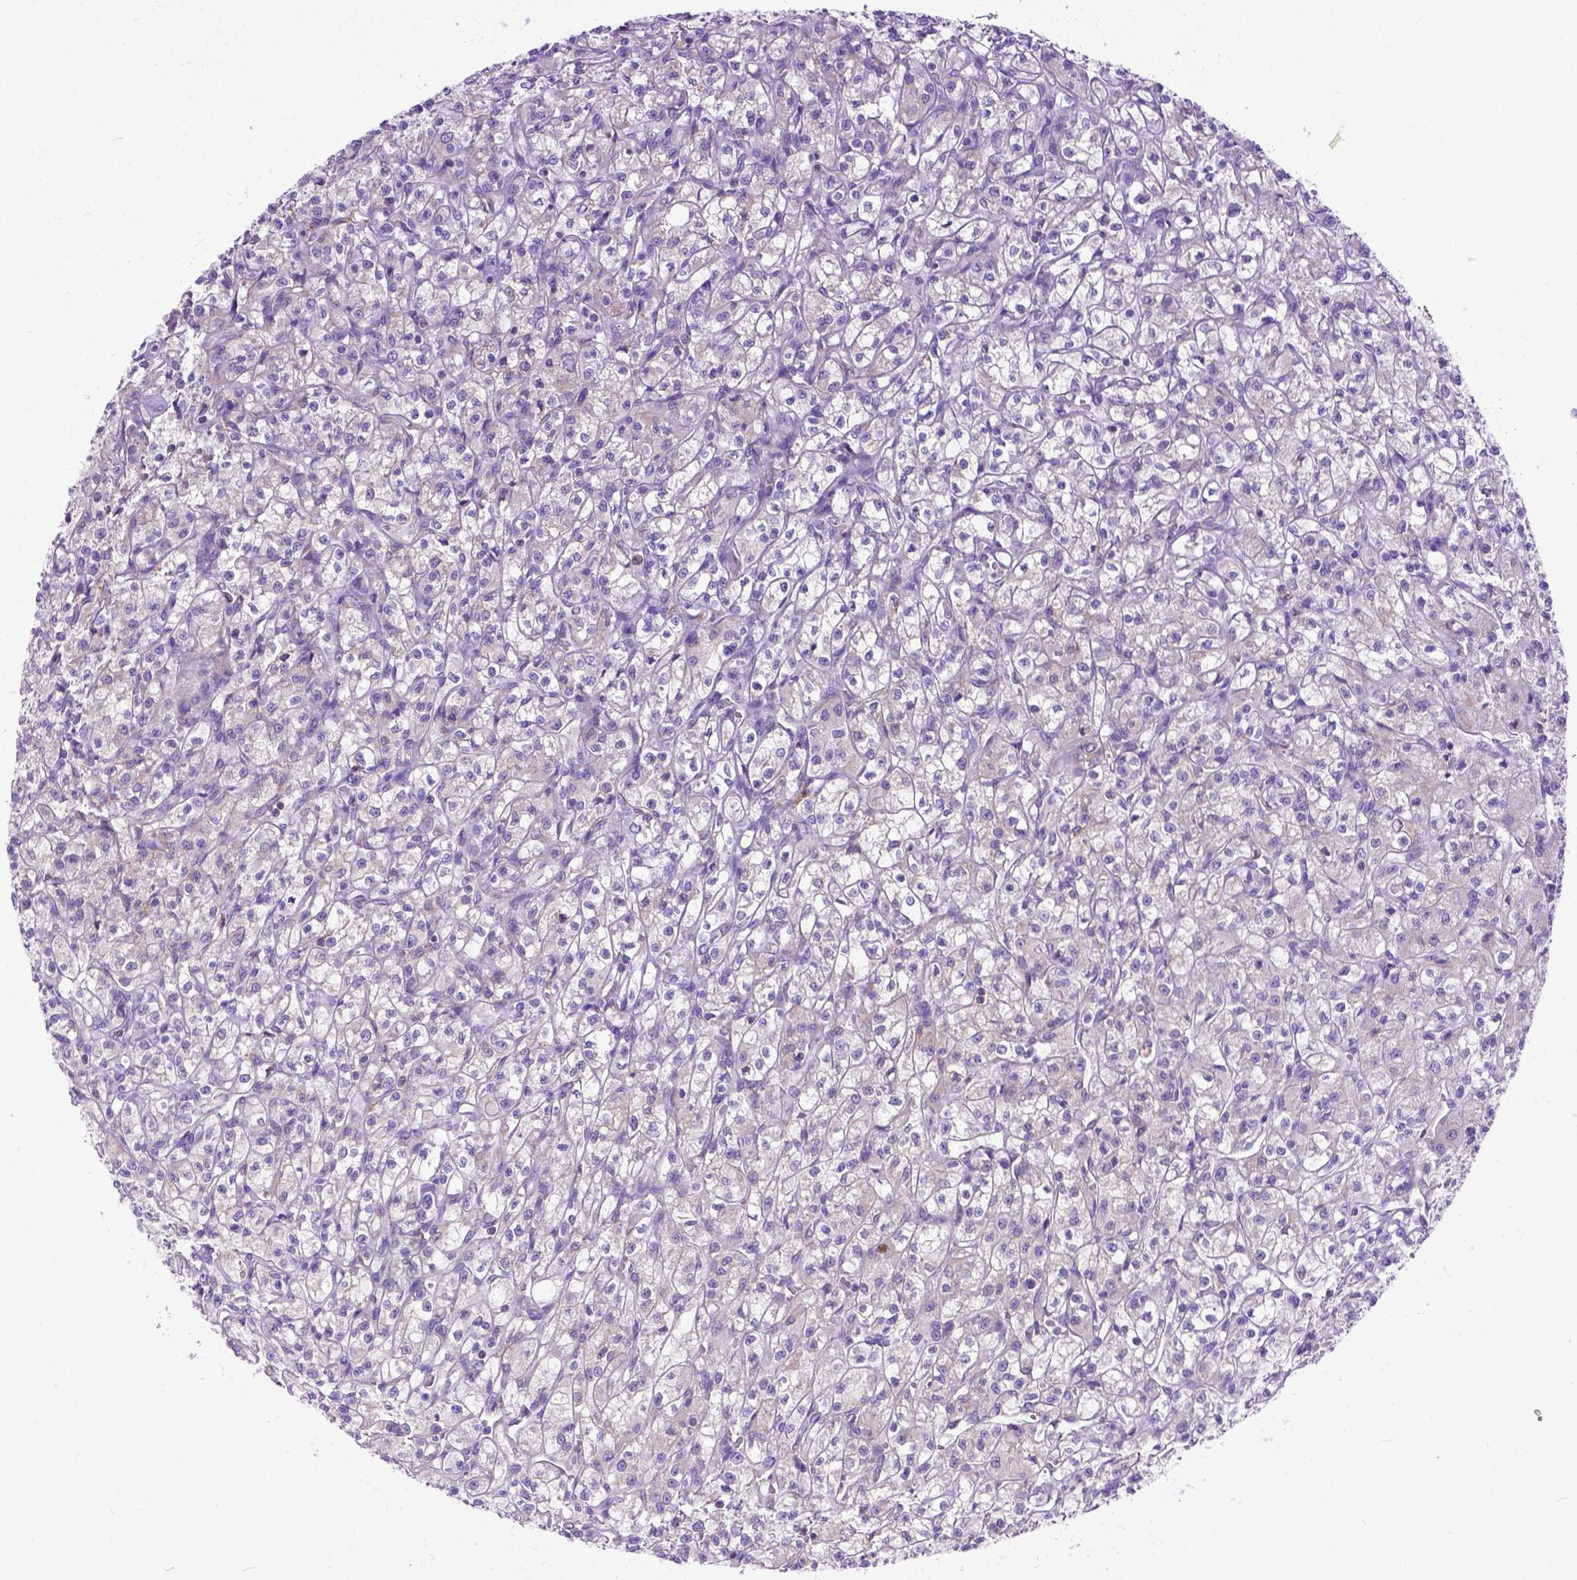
{"staining": {"intensity": "negative", "quantity": "none", "location": "none"}, "tissue": "renal cancer", "cell_type": "Tumor cells", "image_type": "cancer", "snomed": [{"axis": "morphology", "description": "Adenocarcinoma, NOS"}, {"axis": "topography", "description": "Kidney"}], "caption": "DAB (3,3'-diaminobenzidine) immunohistochemical staining of human renal cancer demonstrates no significant staining in tumor cells. (DAB immunohistochemistry (IHC) with hematoxylin counter stain).", "gene": "PLK4", "patient": {"sex": "female", "age": 70}}